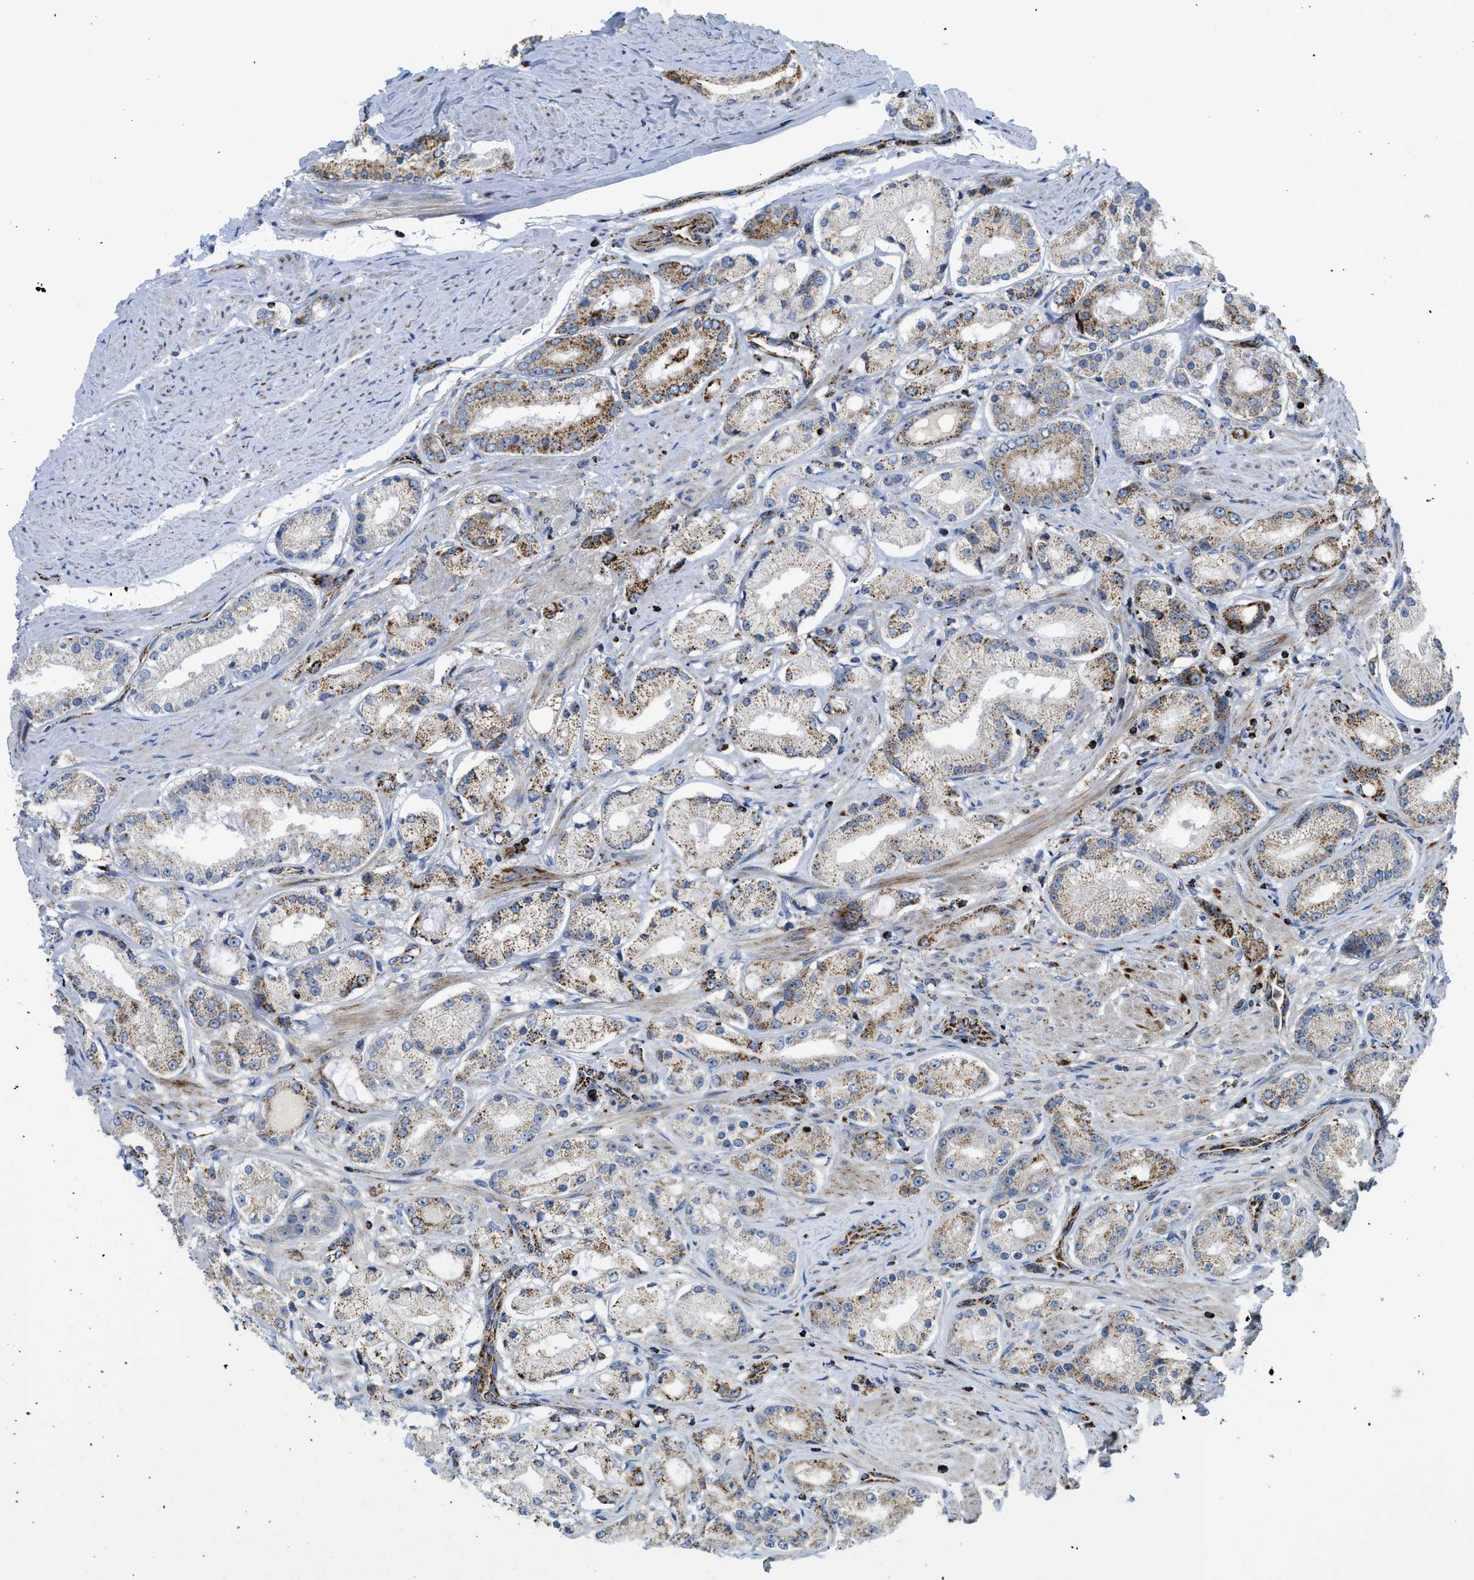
{"staining": {"intensity": "moderate", "quantity": ">75%", "location": "cytoplasmic/membranous"}, "tissue": "prostate cancer", "cell_type": "Tumor cells", "image_type": "cancer", "snomed": [{"axis": "morphology", "description": "Adenocarcinoma, Low grade"}, {"axis": "topography", "description": "Prostate"}], "caption": "Human prostate cancer (adenocarcinoma (low-grade)) stained with a protein marker shows moderate staining in tumor cells.", "gene": "SQOR", "patient": {"sex": "male", "age": 63}}